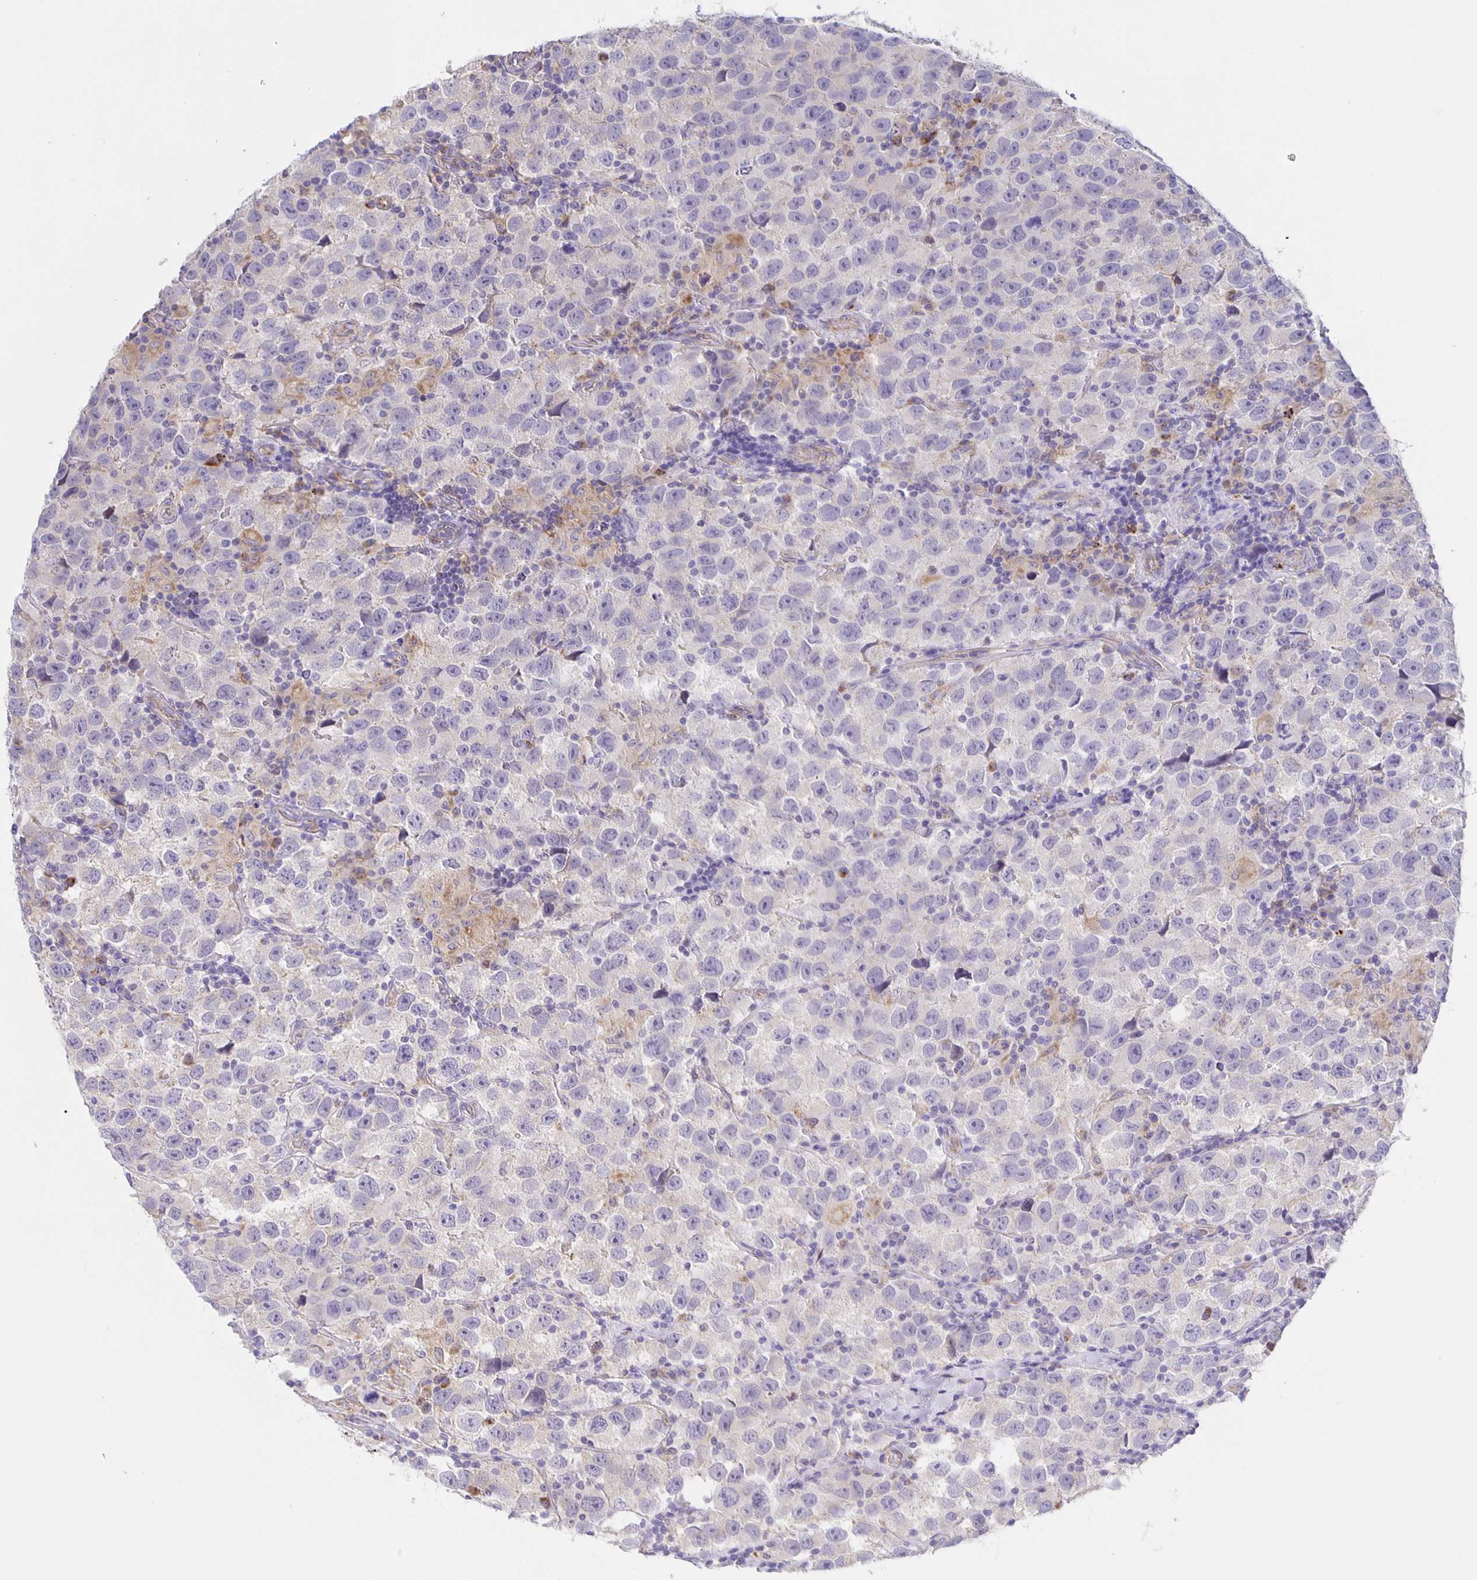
{"staining": {"intensity": "negative", "quantity": "none", "location": "none"}, "tissue": "testis cancer", "cell_type": "Tumor cells", "image_type": "cancer", "snomed": [{"axis": "morphology", "description": "Seminoma, NOS"}, {"axis": "topography", "description": "Testis"}], "caption": "Immunohistochemistry image of seminoma (testis) stained for a protein (brown), which exhibits no positivity in tumor cells. (DAB (3,3'-diaminobenzidine) IHC with hematoxylin counter stain).", "gene": "JMJD4", "patient": {"sex": "male", "age": 26}}